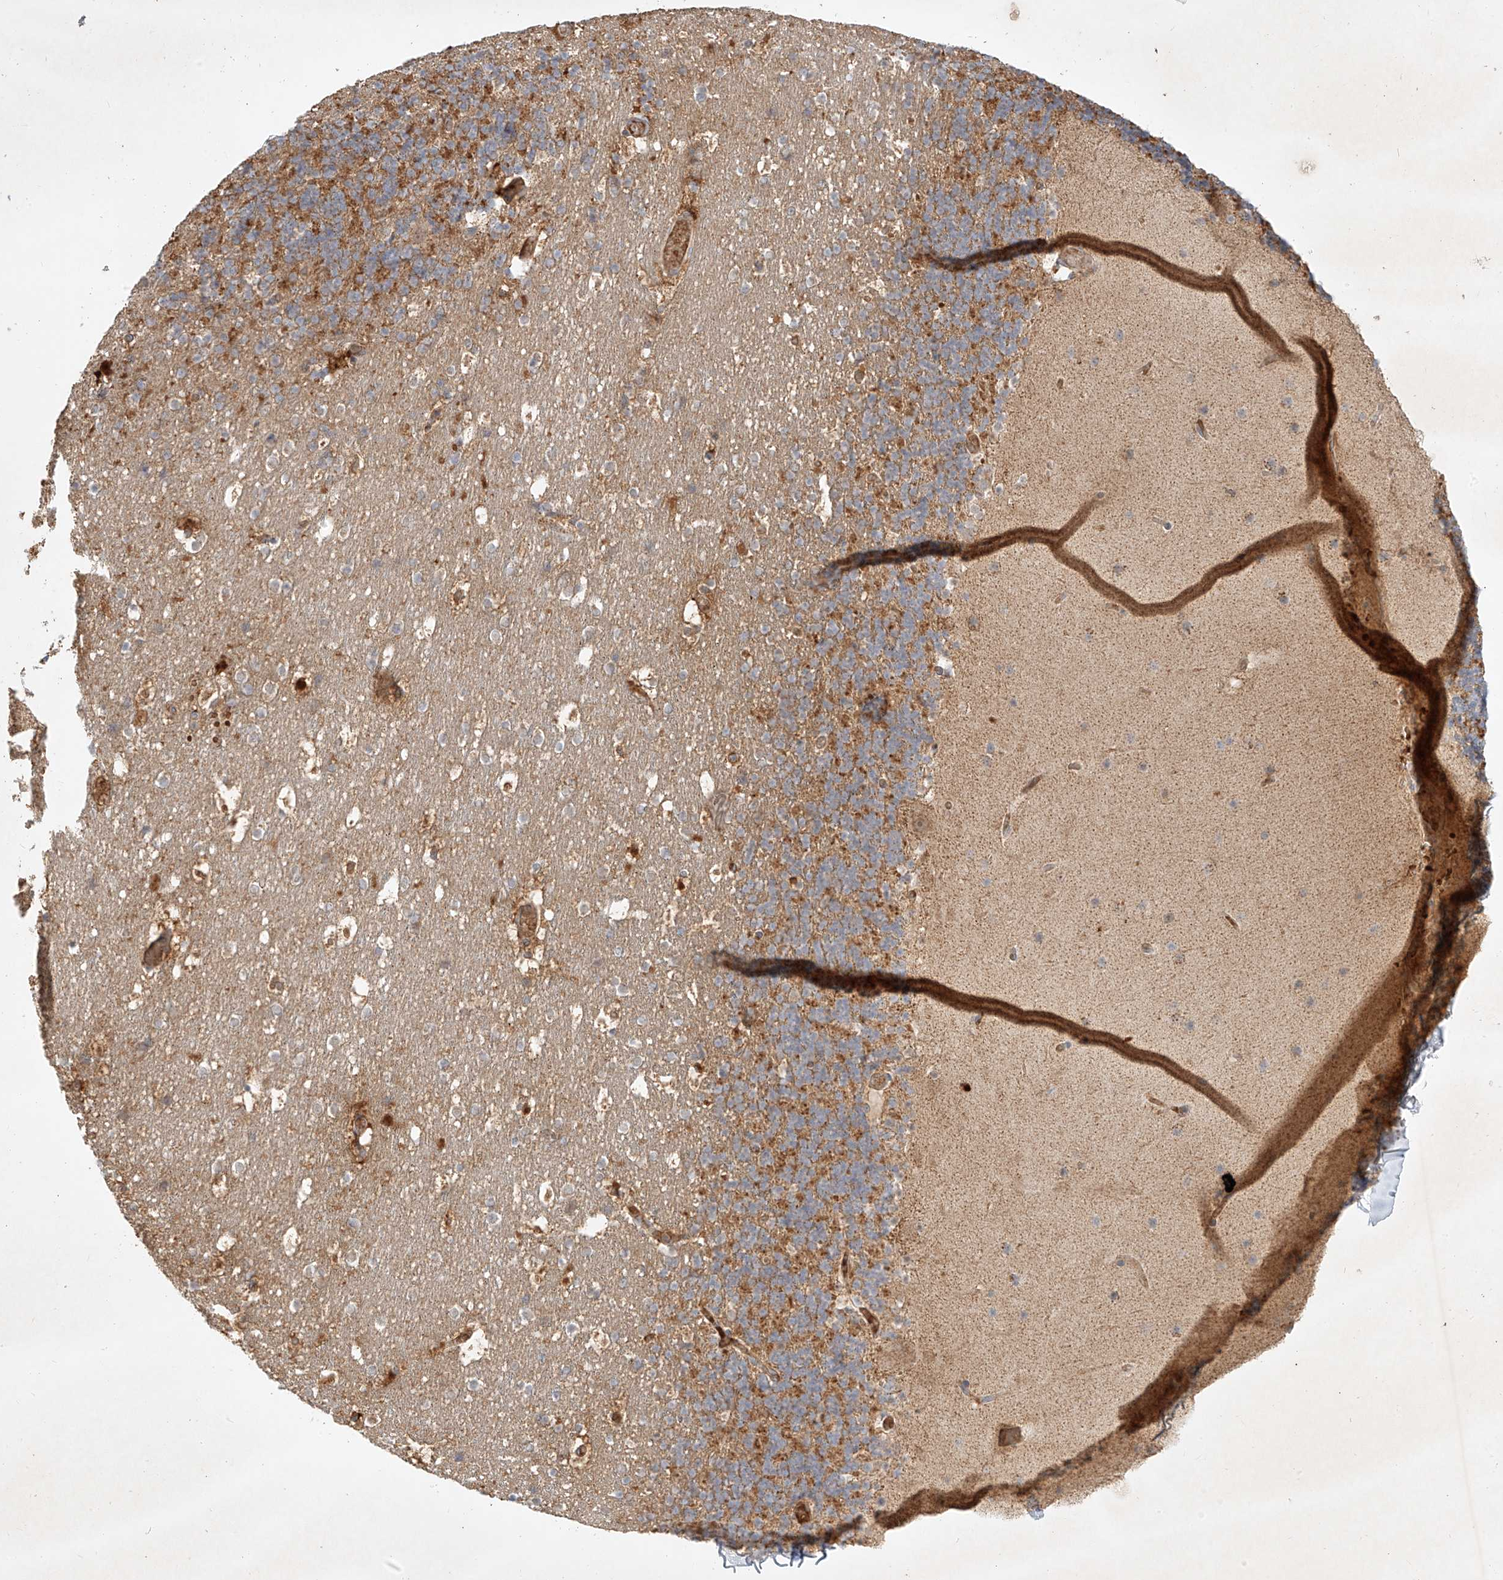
{"staining": {"intensity": "moderate", "quantity": "25%-75%", "location": "cytoplasmic/membranous"}, "tissue": "cerebellum", "cell_type": "Cells in granular layer", "image_type": "normal", "snomed": [{"axis": "morphology", "description": "Normal tissue, NOS"}, {"axis": "topography", "description": "Cerebellum"}], "caption": "High-magnification brightfield microscopy of normal cerebellum stained with DAB (brown) and counterstained with hematoxylin (blue). cells in granular layer exhibit moderate cytoplasmic/membranous positivity is present in about25%-75% of cells. (brown staining indicates protein expression, while blue staining denotes nuclei).", "gene": "KPNA7", "patient": {"sex": "male", "age": 57}}